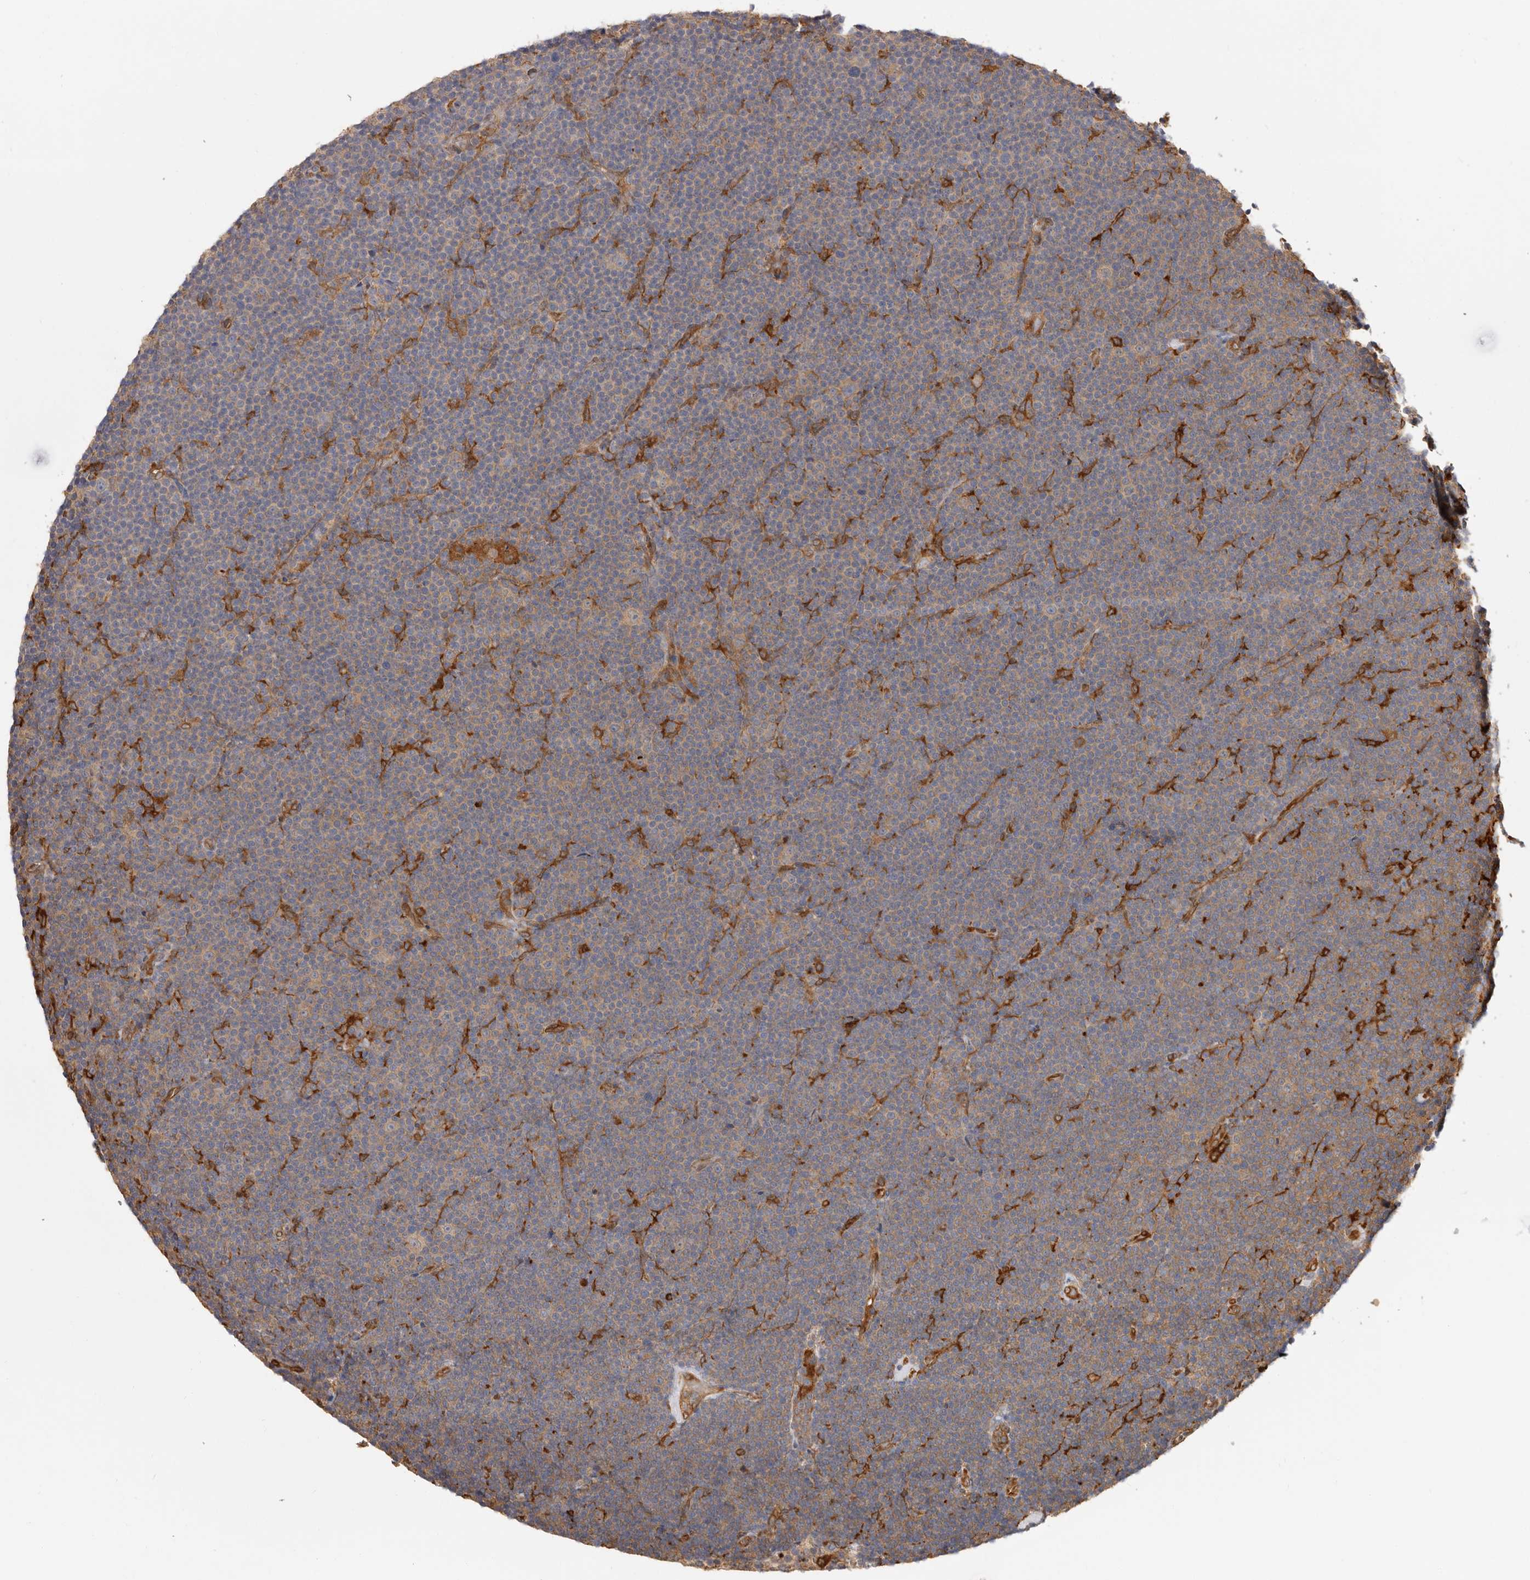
{"staining": {"intensity": "weak", "quantity": "<25%", "location": "cytoplasmic/membranous"}, "tissue": "lymphoma", "cell_type": "Tumor cells", "image_type": "cancer", "snomed": [{"axis": "morphology", "description": "Malignant lymphoma, non-Hodgkin's type, Low grade"}, {"axis": "topography", "description": "Lymph node"}], "caption": "This is a photomicrograph of immunohistochemistry (IHC) staining of low-grade malignant lymphoma, non-Hodgkin's type, which shows no positivity in tumor cells.", "gene": "LAP3", "patient": {"sex": "female", "age": 67}}